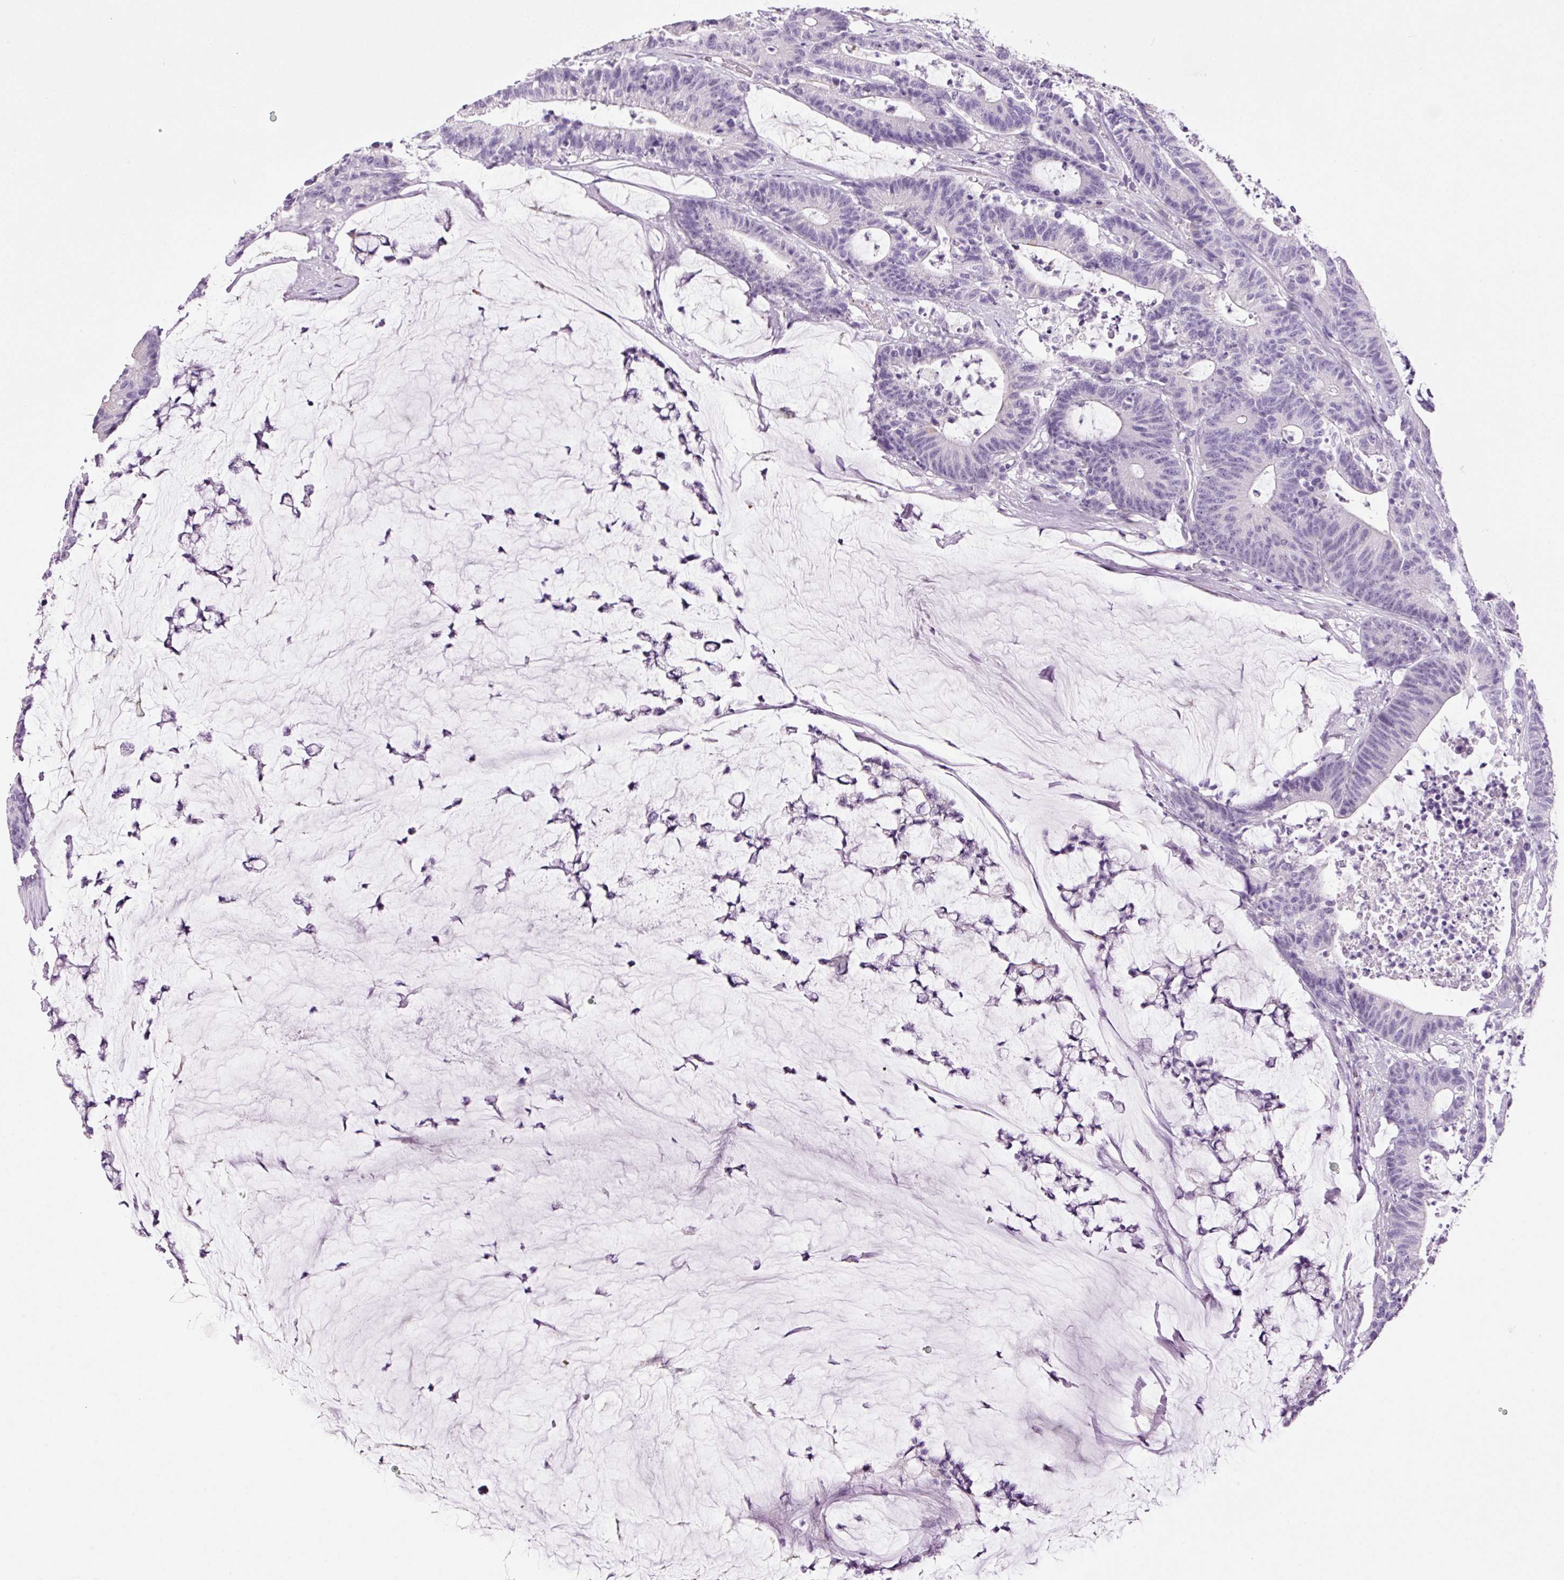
{"staining": {"intensity": "negative", "quantity": "none", "location": "none"}, "tissue": "colorectal cancer", "cell_type": "Tumor cells", "image_type": "cancer", "snomed": [{"axis": "morphology", "description": "Adenocarcinoma, NOS"}, {"axis": "topography", "description": "Colon"}], "caption": "This is a photomicrograph of immunohistochemistry (IHC) staining of colorectal cancer (adenocarcinoma), which shows no staining in tumor cells.", "gene": "RTF2", "patient": {"sex": "female", "age": 84}}